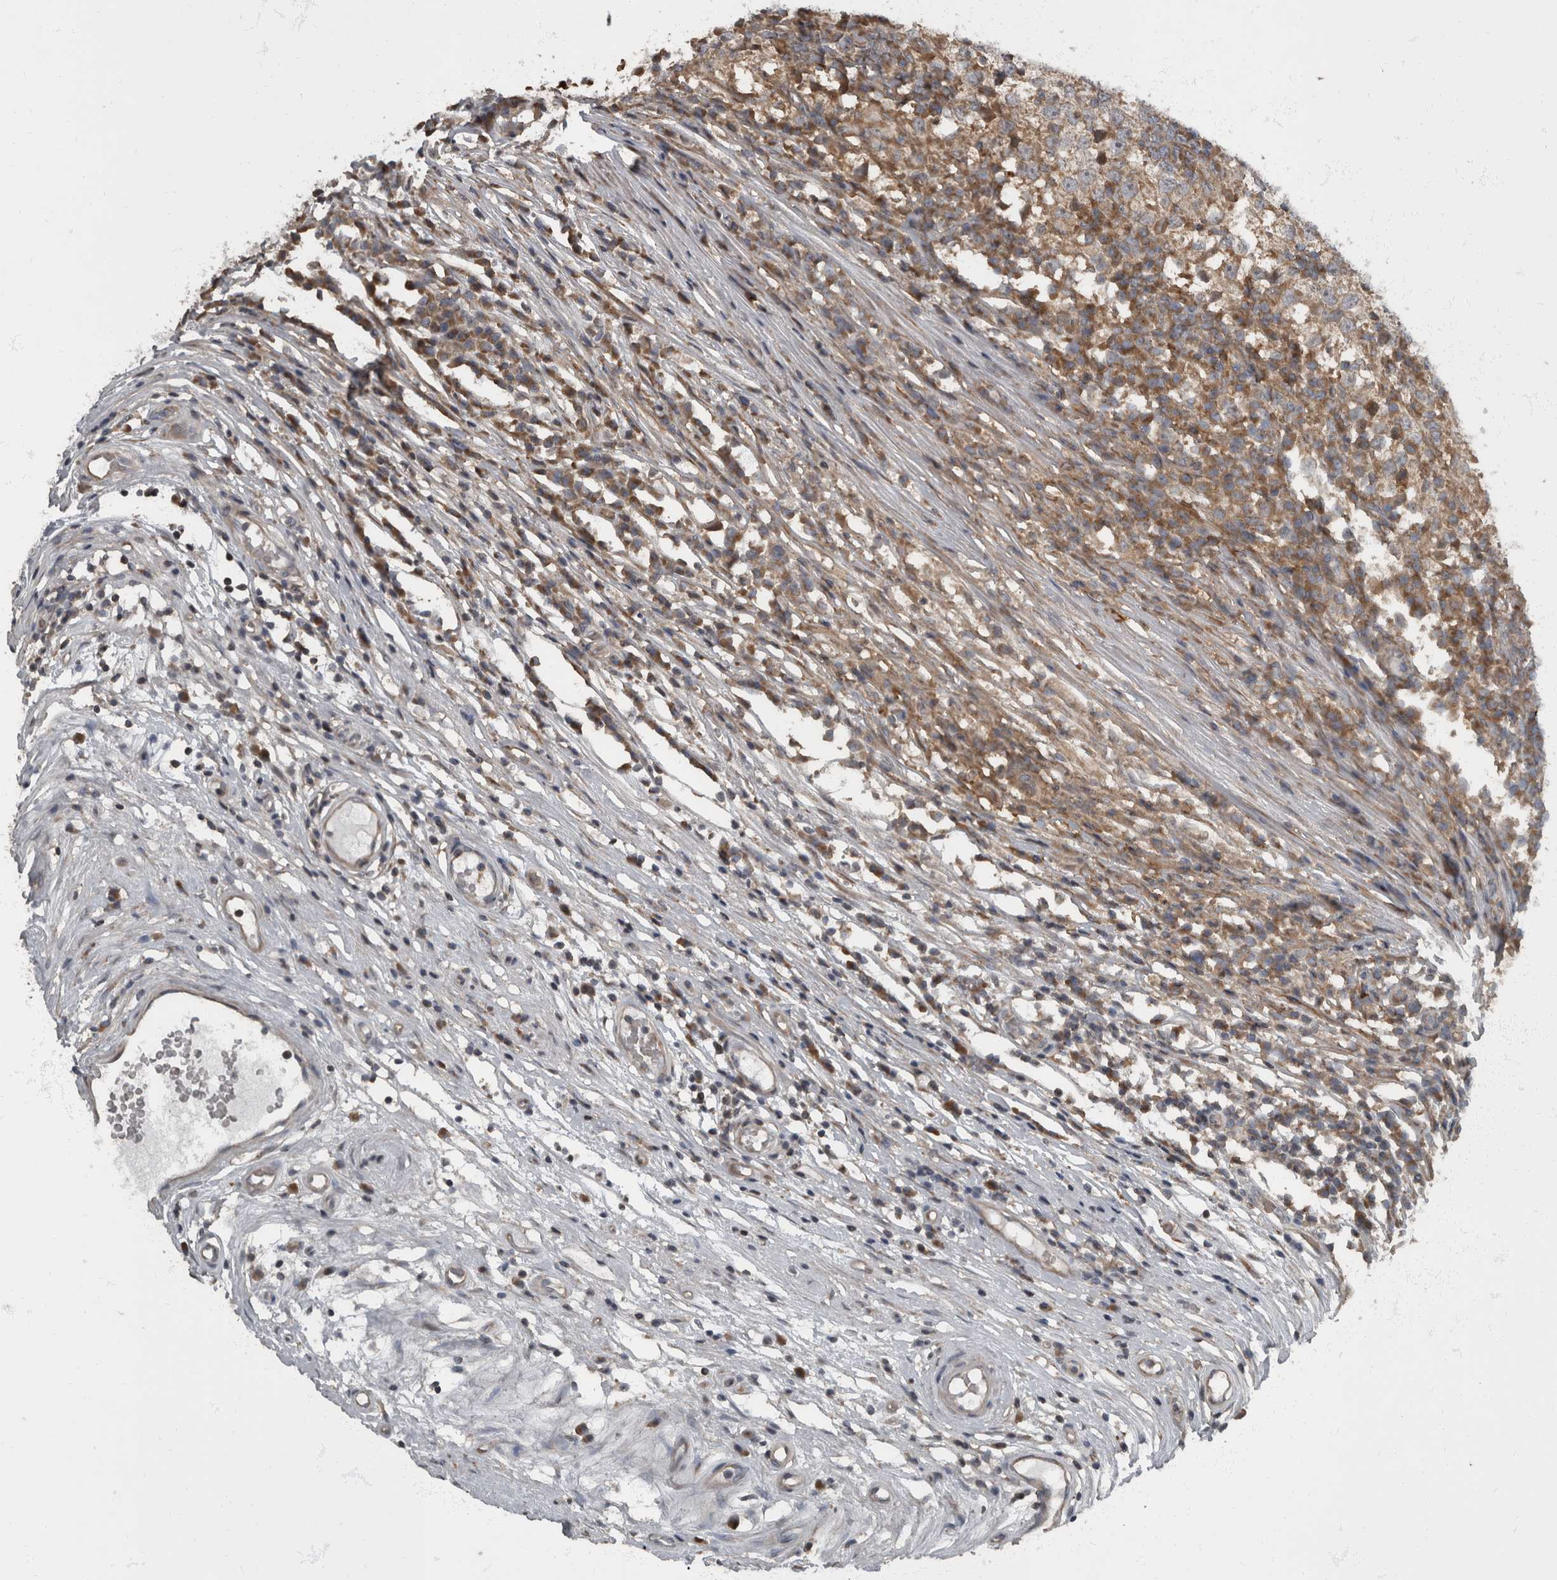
{"staining": {"intensity": "weak", "quantity": ">75%", "location": "cytoplasmic/membranous"}, "tissue": "testis cancer", "cell_type": "Tumor cells", "image_type": "cancer", "snomed": [{"axis": "morphology", "description": "Seminoma, NOS"}, {"axis": "topography", "description": "Testis"}], "caption": "Tumor cells show low levels of weak cytoplasmic/membranous staining in approximately >75% of cells in human testis seminoma.", "gene": "RABGGTB", "patient": {"sex": "male", "age": 65}}